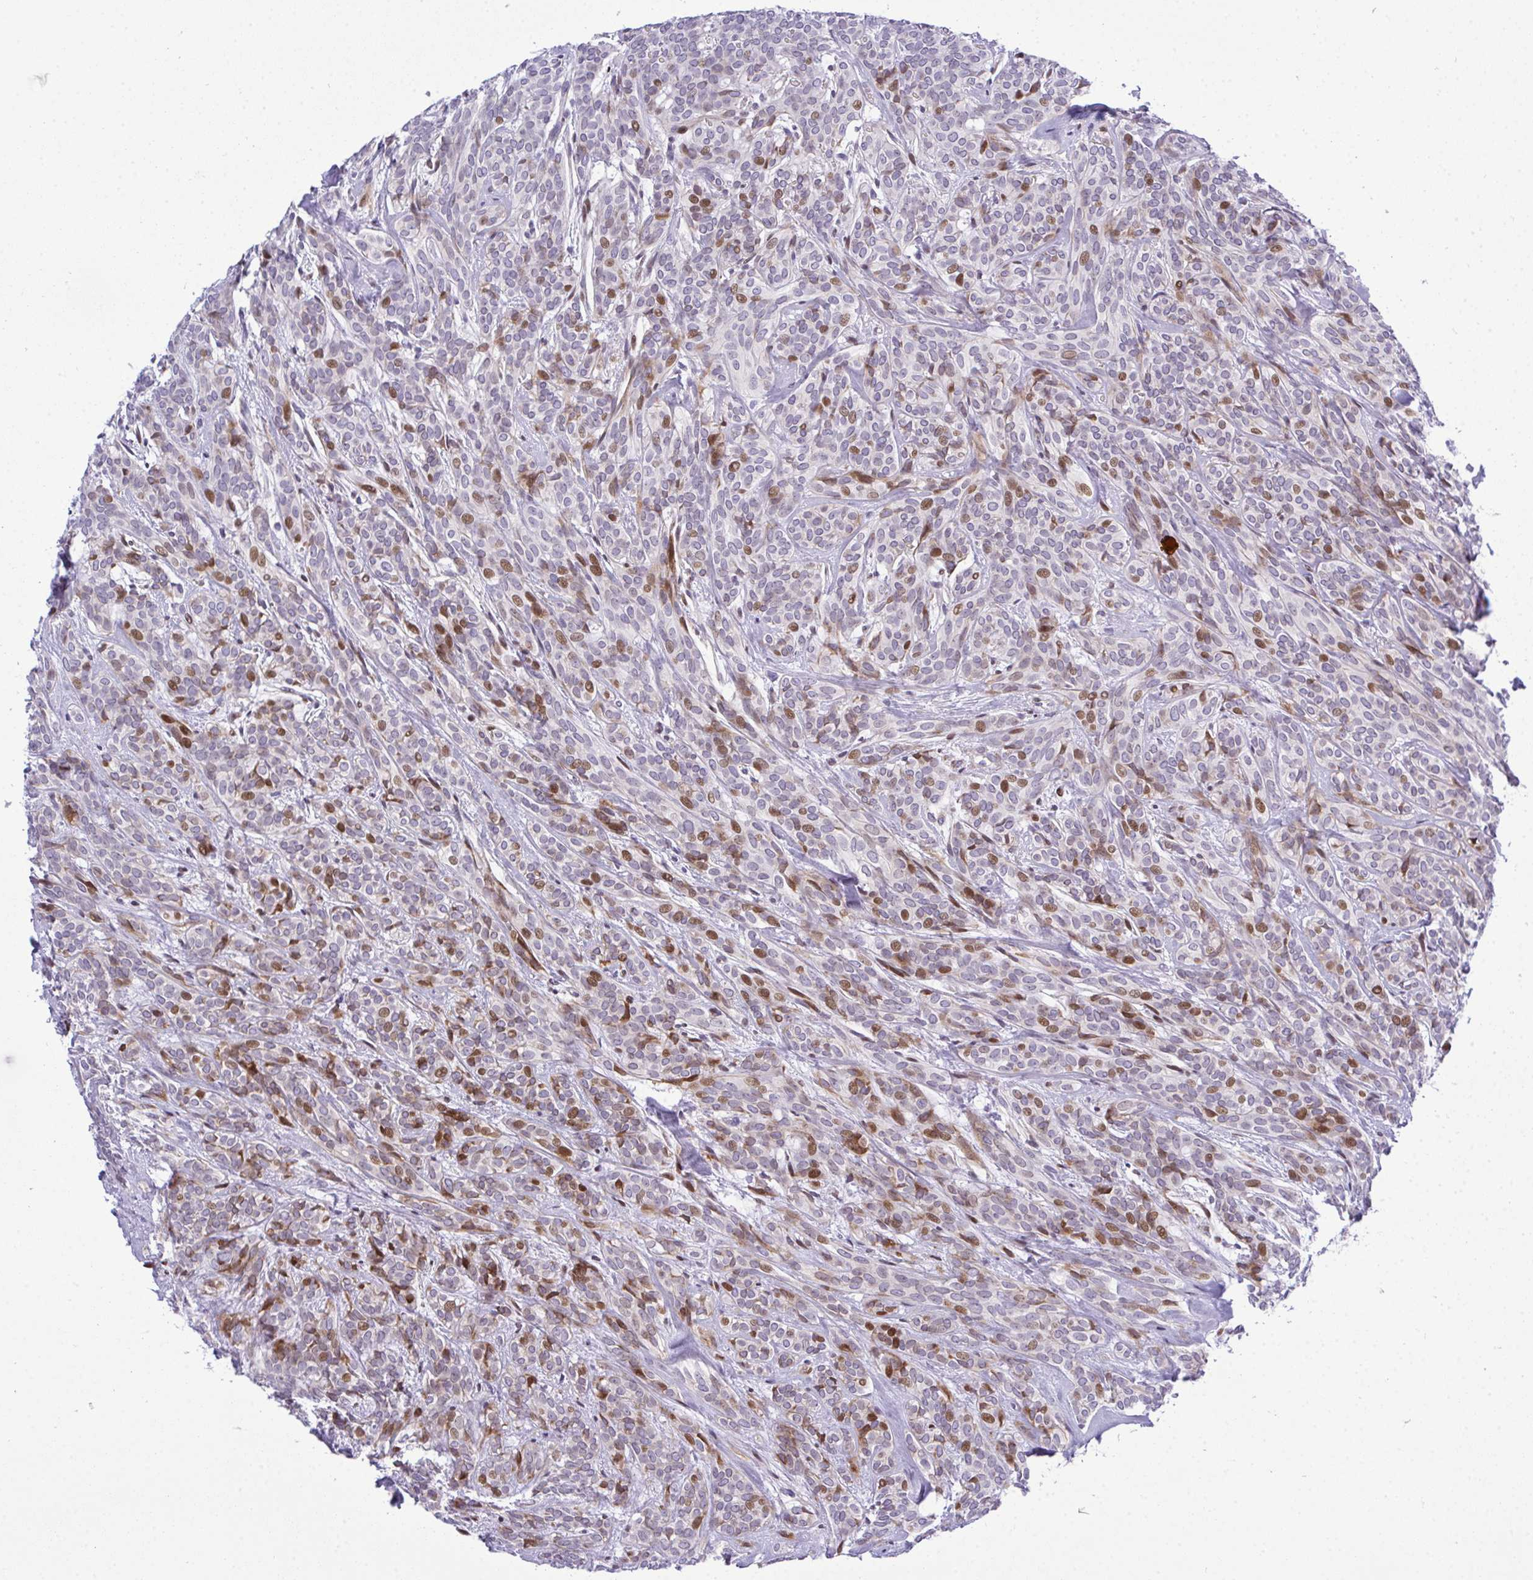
{"staining": {"intensity": "moderate", "quantity": "25%-75%", "location": "nuclear"}, "tissue": "head and neck cancer", "cell_type": "Tumor cells", "image_type": "cancer", "snomed": [{"axis": "morphology", "description": "Adenocarcinoma, NOS"}, {"axis": "topography", "description": "Head-Neck"}], "caption": "There is medium levels of moderate nuclear expression in tumor cells of head and neck adenocarcinoma, as demonstrated by immunohistochemical staining (brown color).", "gene": "CASTOR2", "patient": {"sex": "female", "age": 57}}